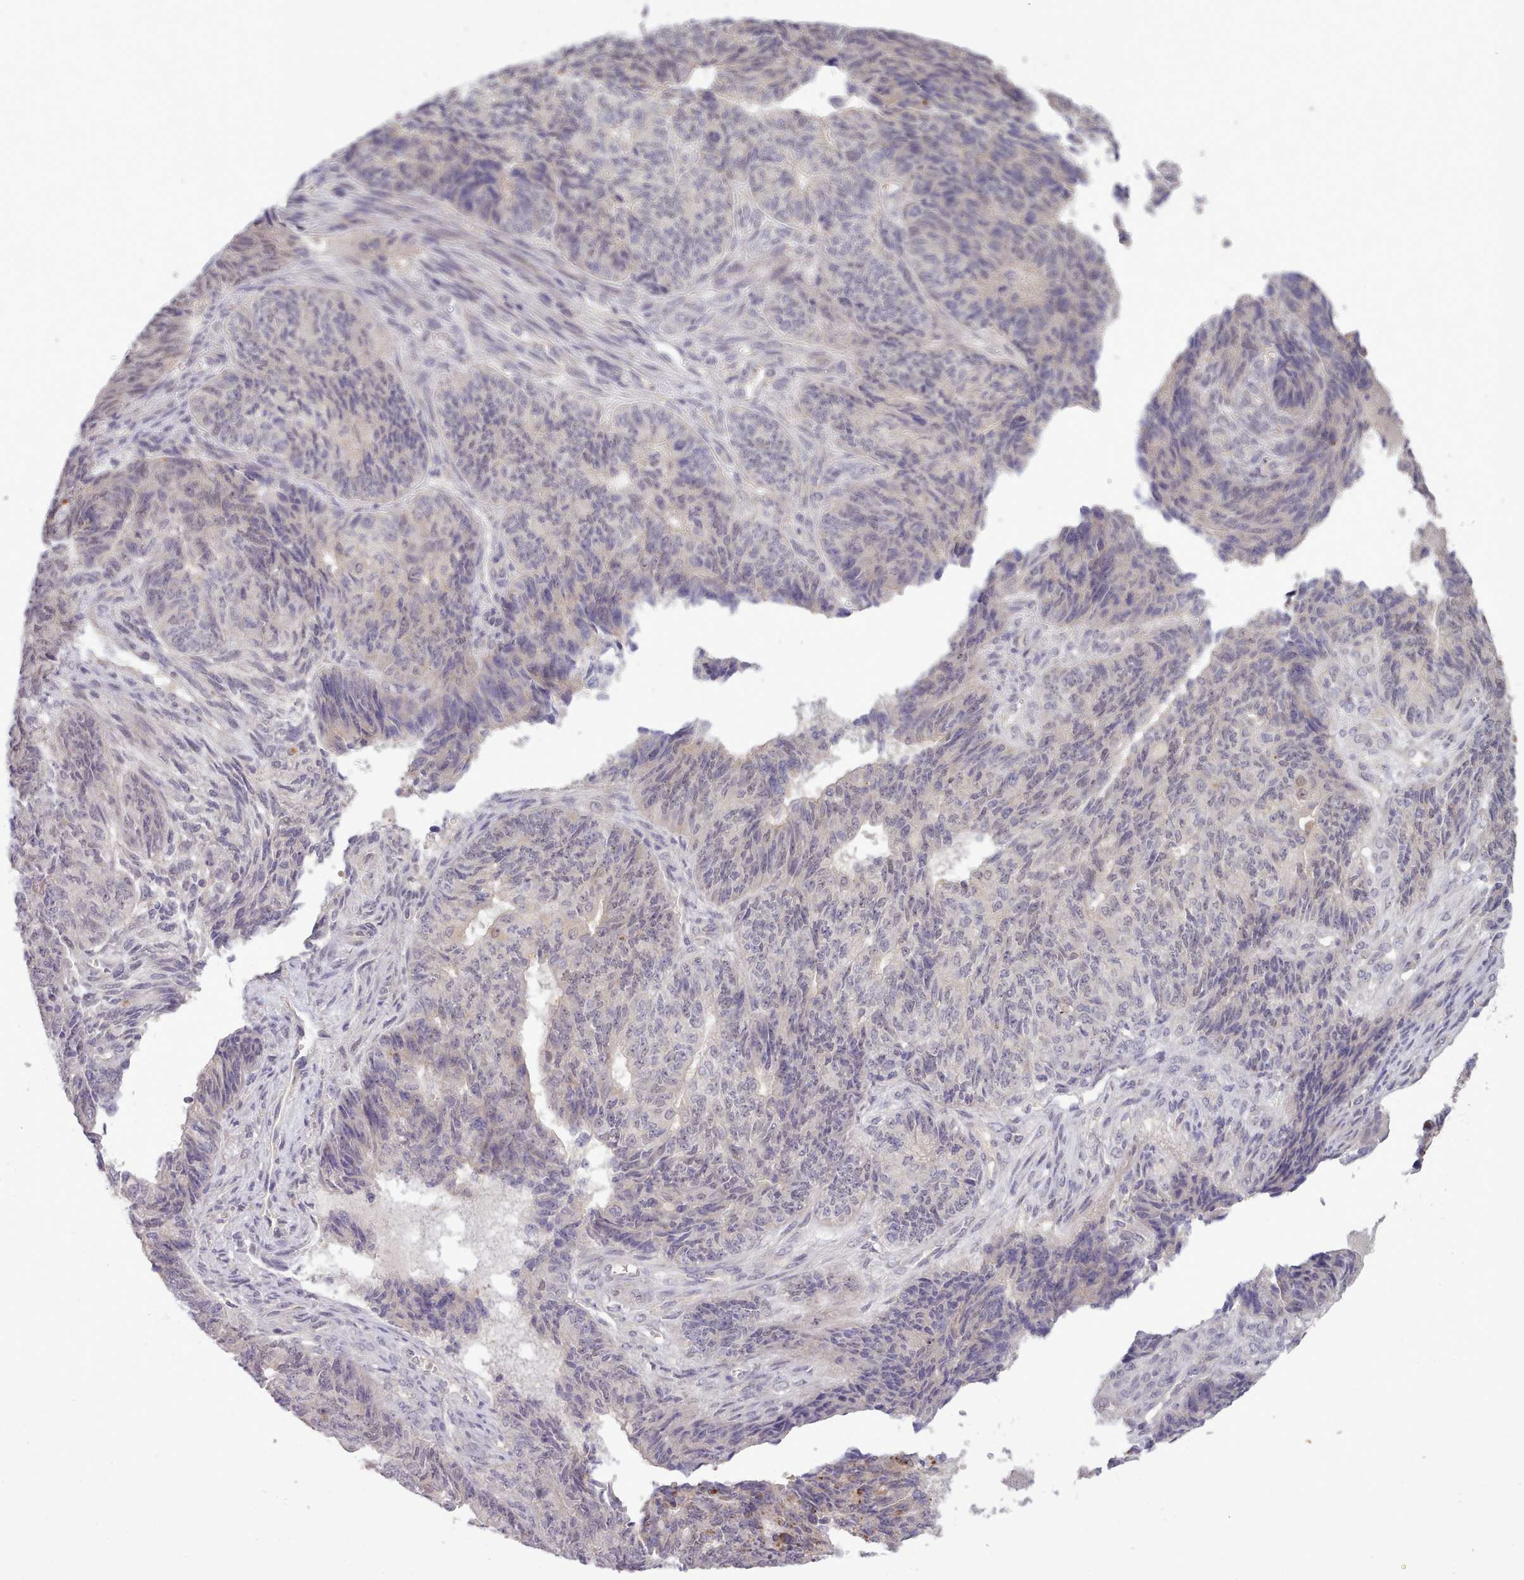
{"staining": {"intensity": "negative", "quantity": "none", "location": "none"}, "tissue": "endometrial cancer", "cell_type": "Tumor cells", "image_type": "cancer", "snomed": [{"axis": "morphology", "description": "Adenocarcinoma, NOS"}, {"axis": "topography", "description": "Endometrium"}], "caption": "IHC micrograph of neoplastic tissue: adenocarcinoma (endometrial) stained with DAB displays no significant protein expression in tumor cells.", "gene": "ARL17A", "patient": {"sex": "female", "age": 32}}